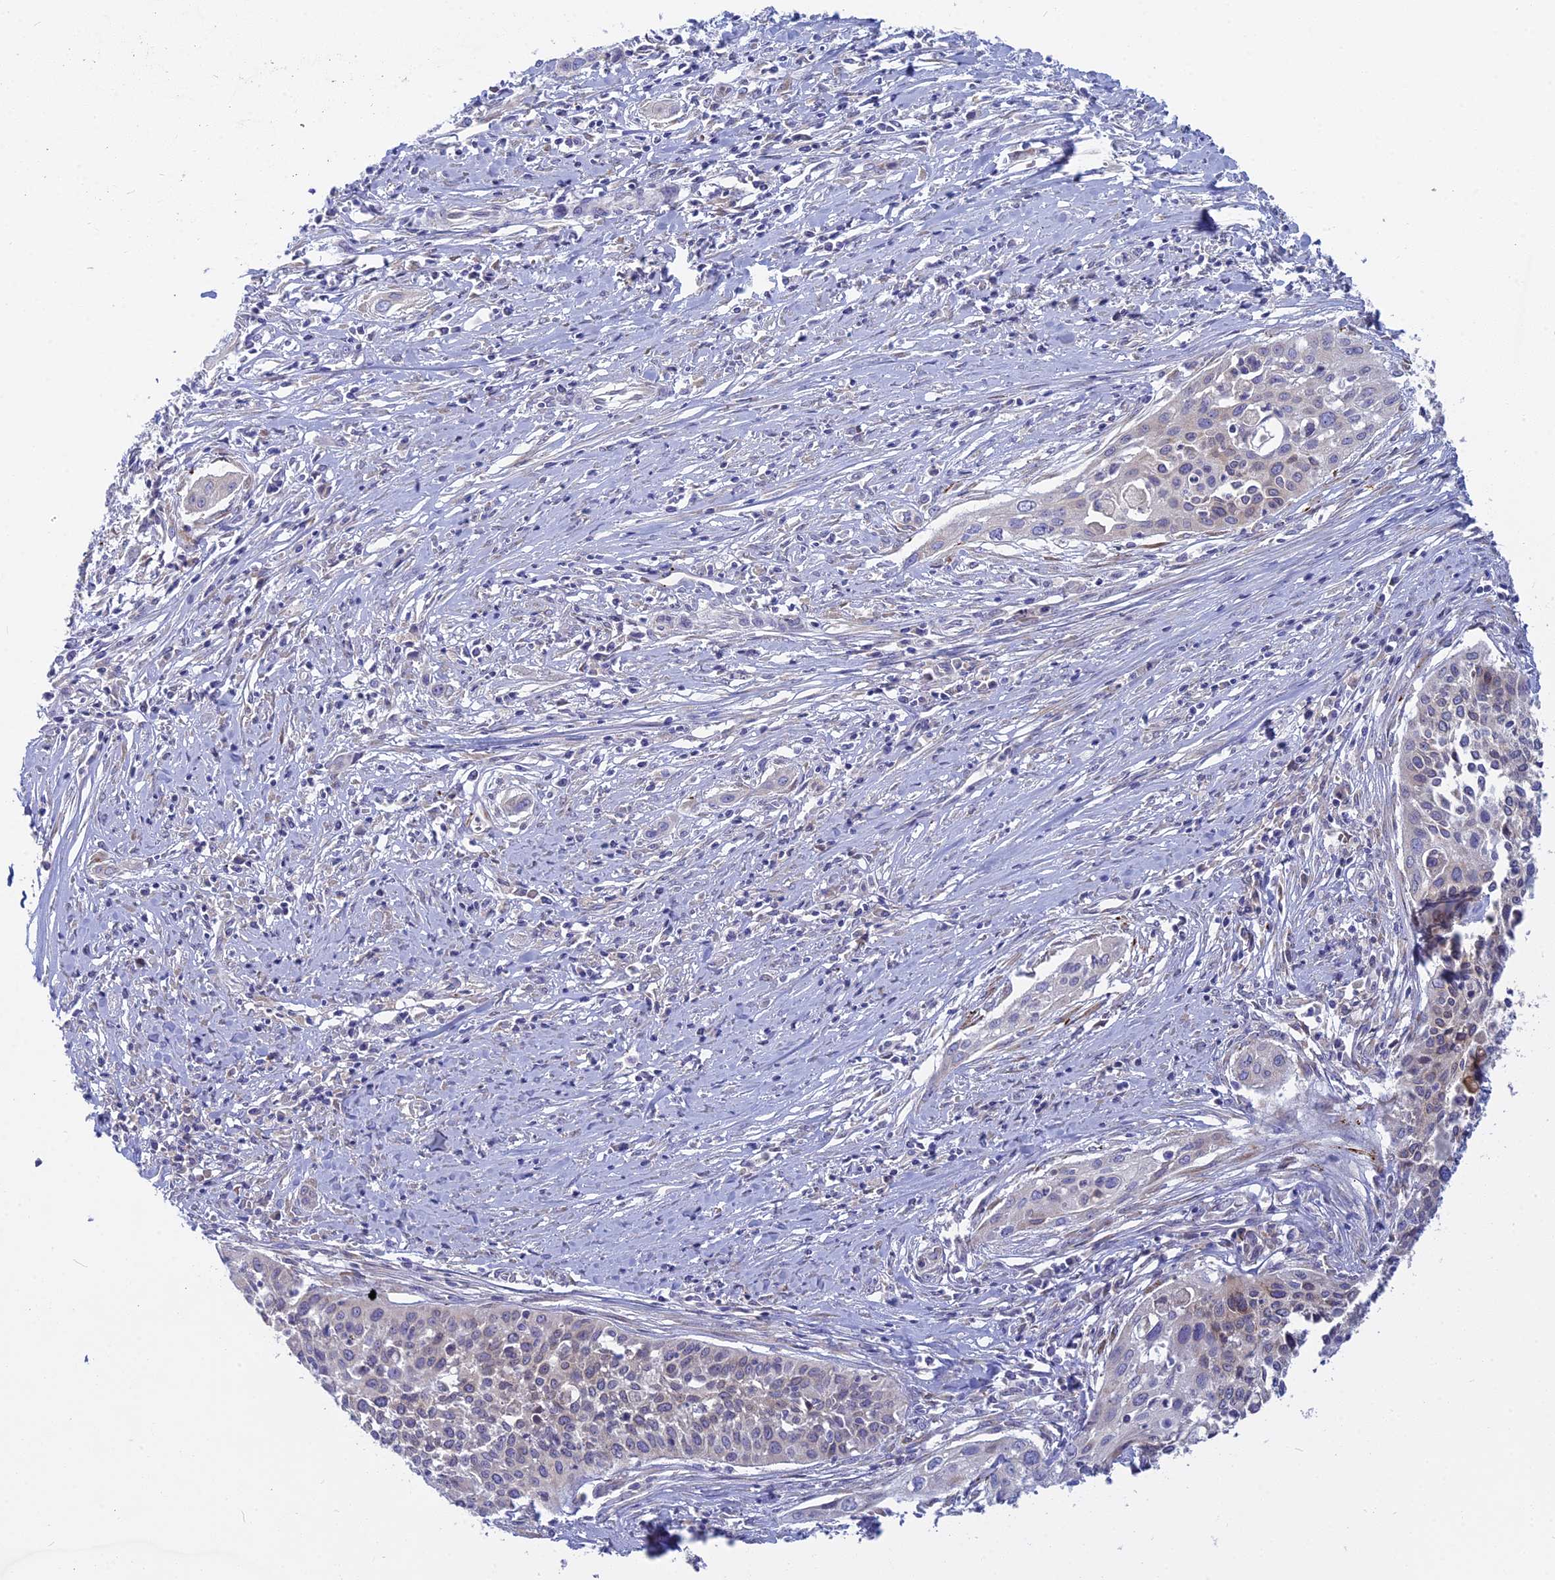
{"staining": {"intensity": "negative", "quantity": "none", "location": "none"}, "tissue": "cervical cancer", "cell_type": "Tumor cells", "image_type": "cancer", "snomed": [{"axis": "morphology", "description": "Squamous cell carcinoma, NOS"}, {"axis": "topography", "description": "Cervix"}], "caption": "Tumor cells show no significant positivity in squamous cell carcinoma (cervical).", "gene": "TLCD1", "patient": {"sex": "female", "age": 34}}